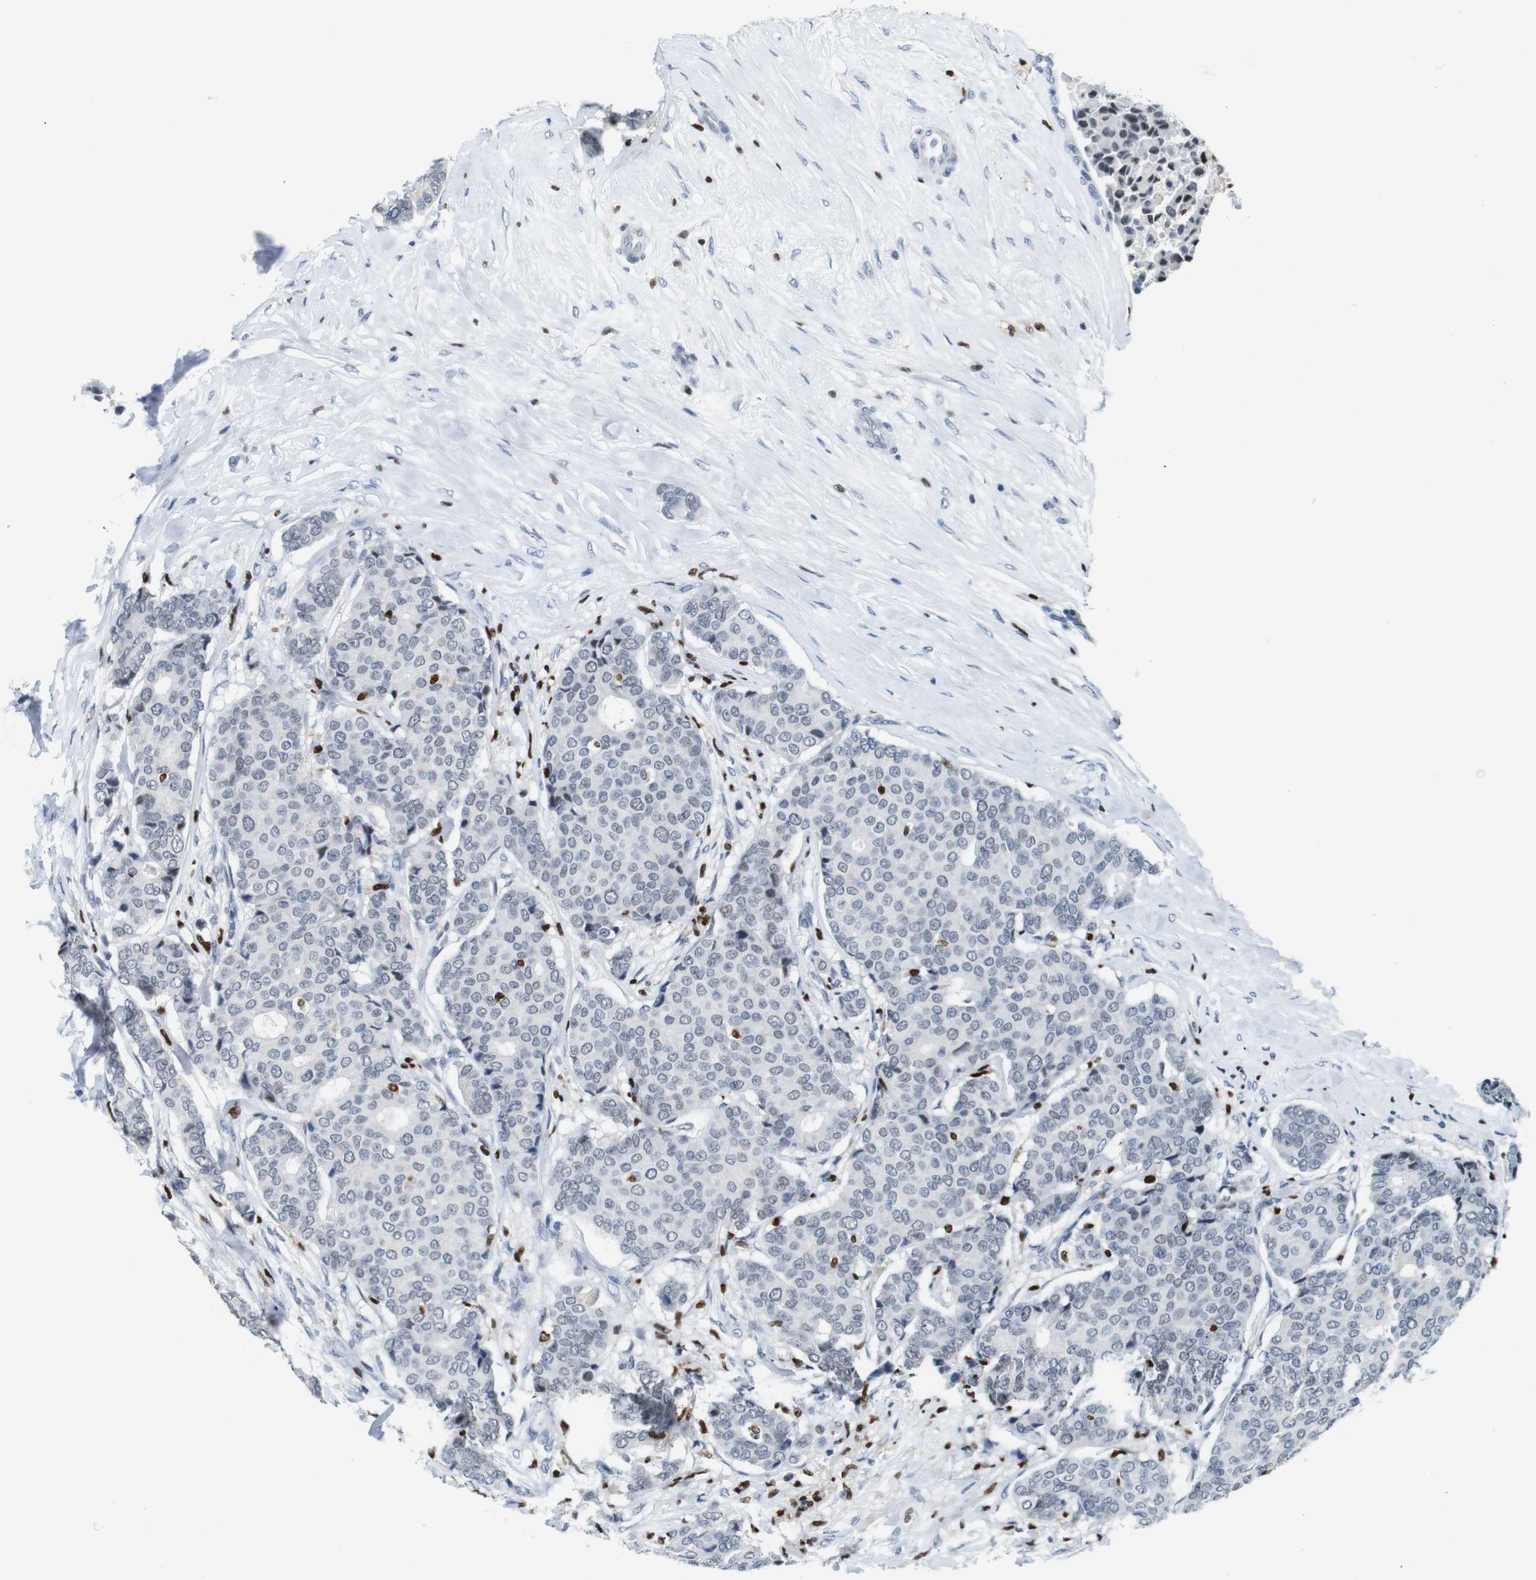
{"staining": {"intensity": "negative", "quantity": "none", "location": "none"}, "tissue": "breast cancer", "cell_type": "Tumor cells", "image_type": "cancer", "snomed": [{"axis": "morphology", "description": "Duct carcinoma"}, {"axis": "topography", "description": "Breast"}], "caption": "A histopathology image of breast intraductal carcinoma stained for a protein displays no brown staining in tumor cells. (IHC, brightfield microscopy, high magnification).", "gene": "IRF8", "patient": {"sex": "female", "age": 75}}